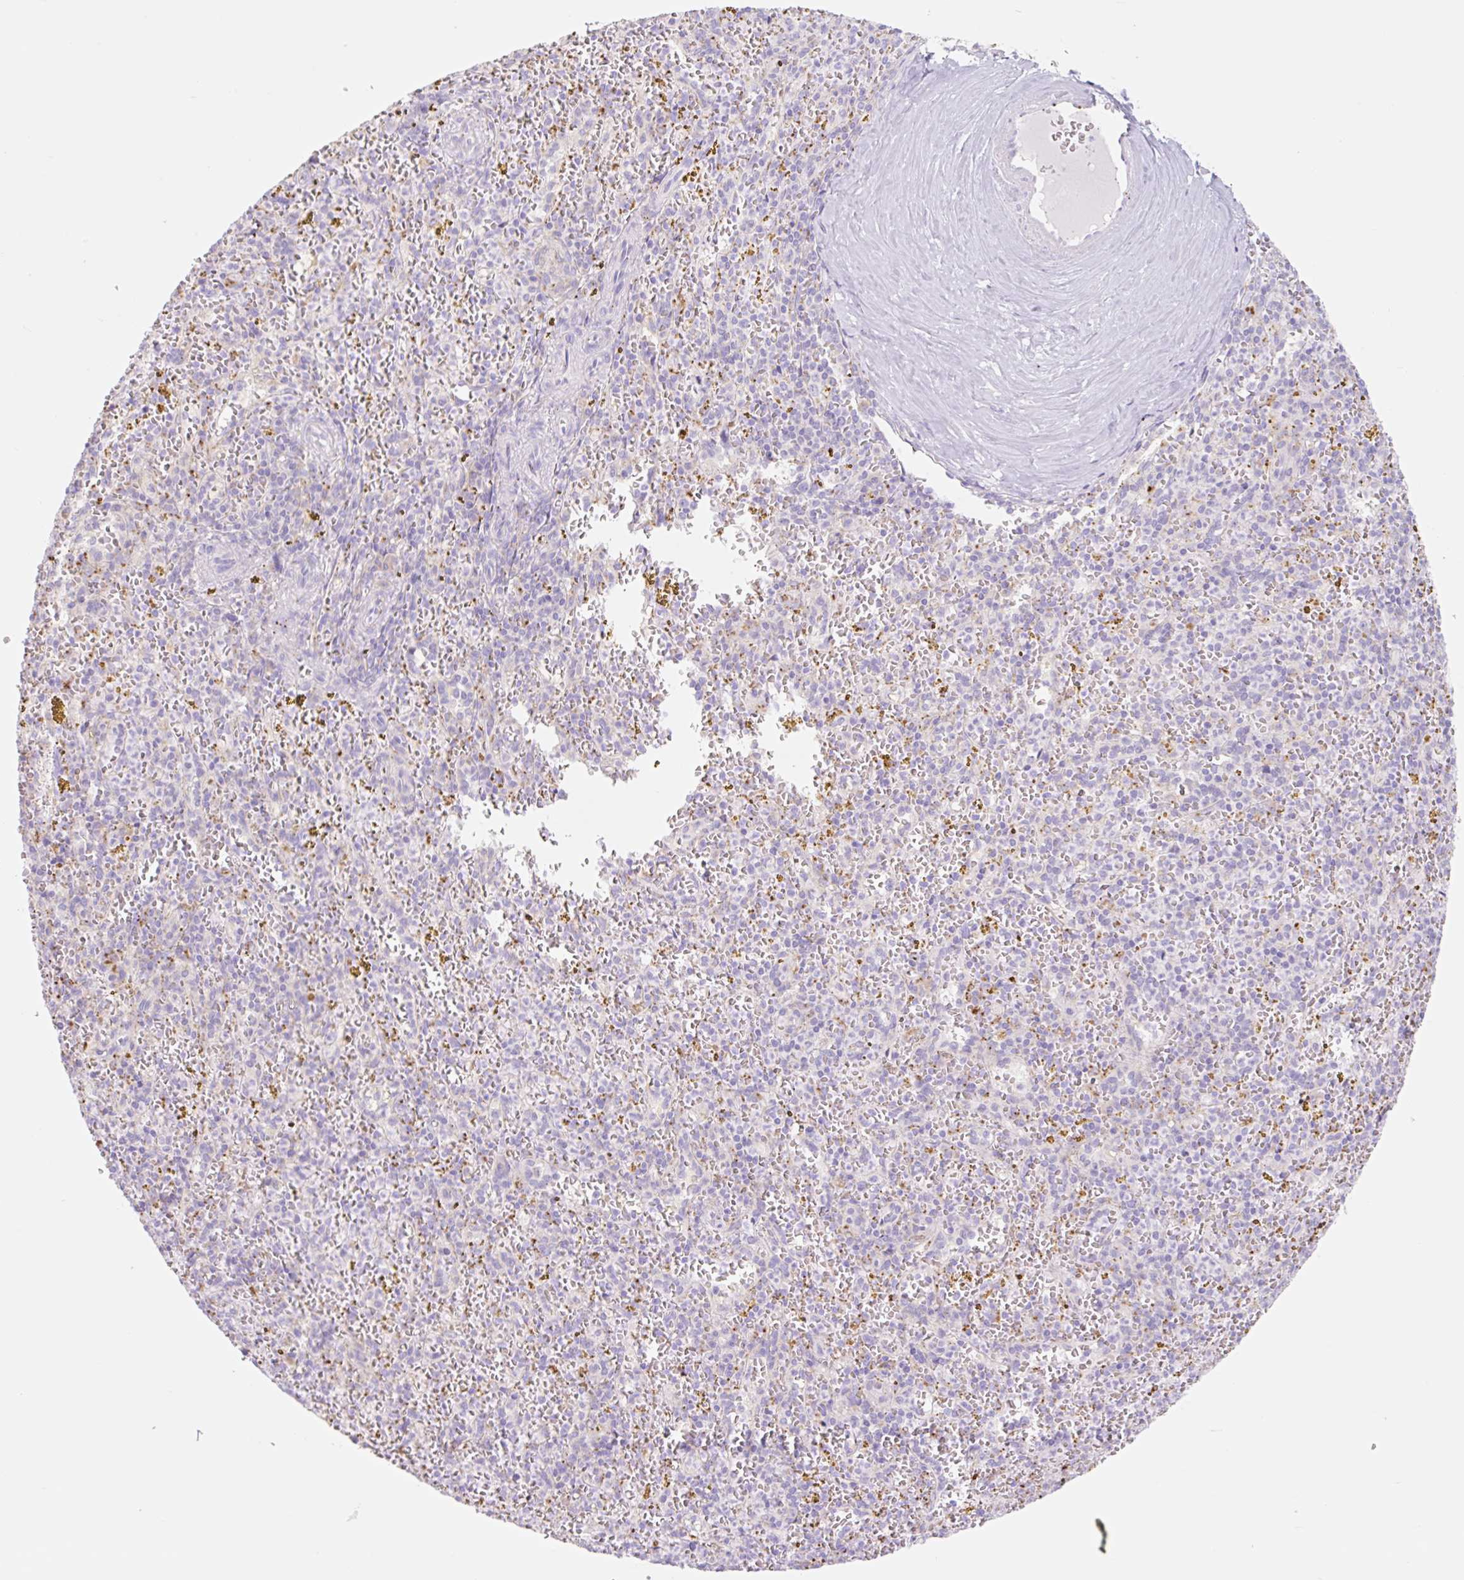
{"staining": {"intensity": "negative", "quantity": "none", "location": "none"}, "tissue": "spleen", "cell_type": "Cells in red pulp", "image_type": "normal", "snomed": [{"axis": "morphology", "description": "Normal tissue, NOS"}, {"axis": "topography", "description": "Spleen"}], "caption": "Immunohistochemistry photomicrograph of normal spleen stained for a protein (brown), which shows no expression in cells in red pulp. Brightfield microscopy of IHC stained with DAB (brown) and hematoxylin (blue), captured at high magnification.", "gene": "CLEC3A", "patient": {"sex": "male", "age": 57}}